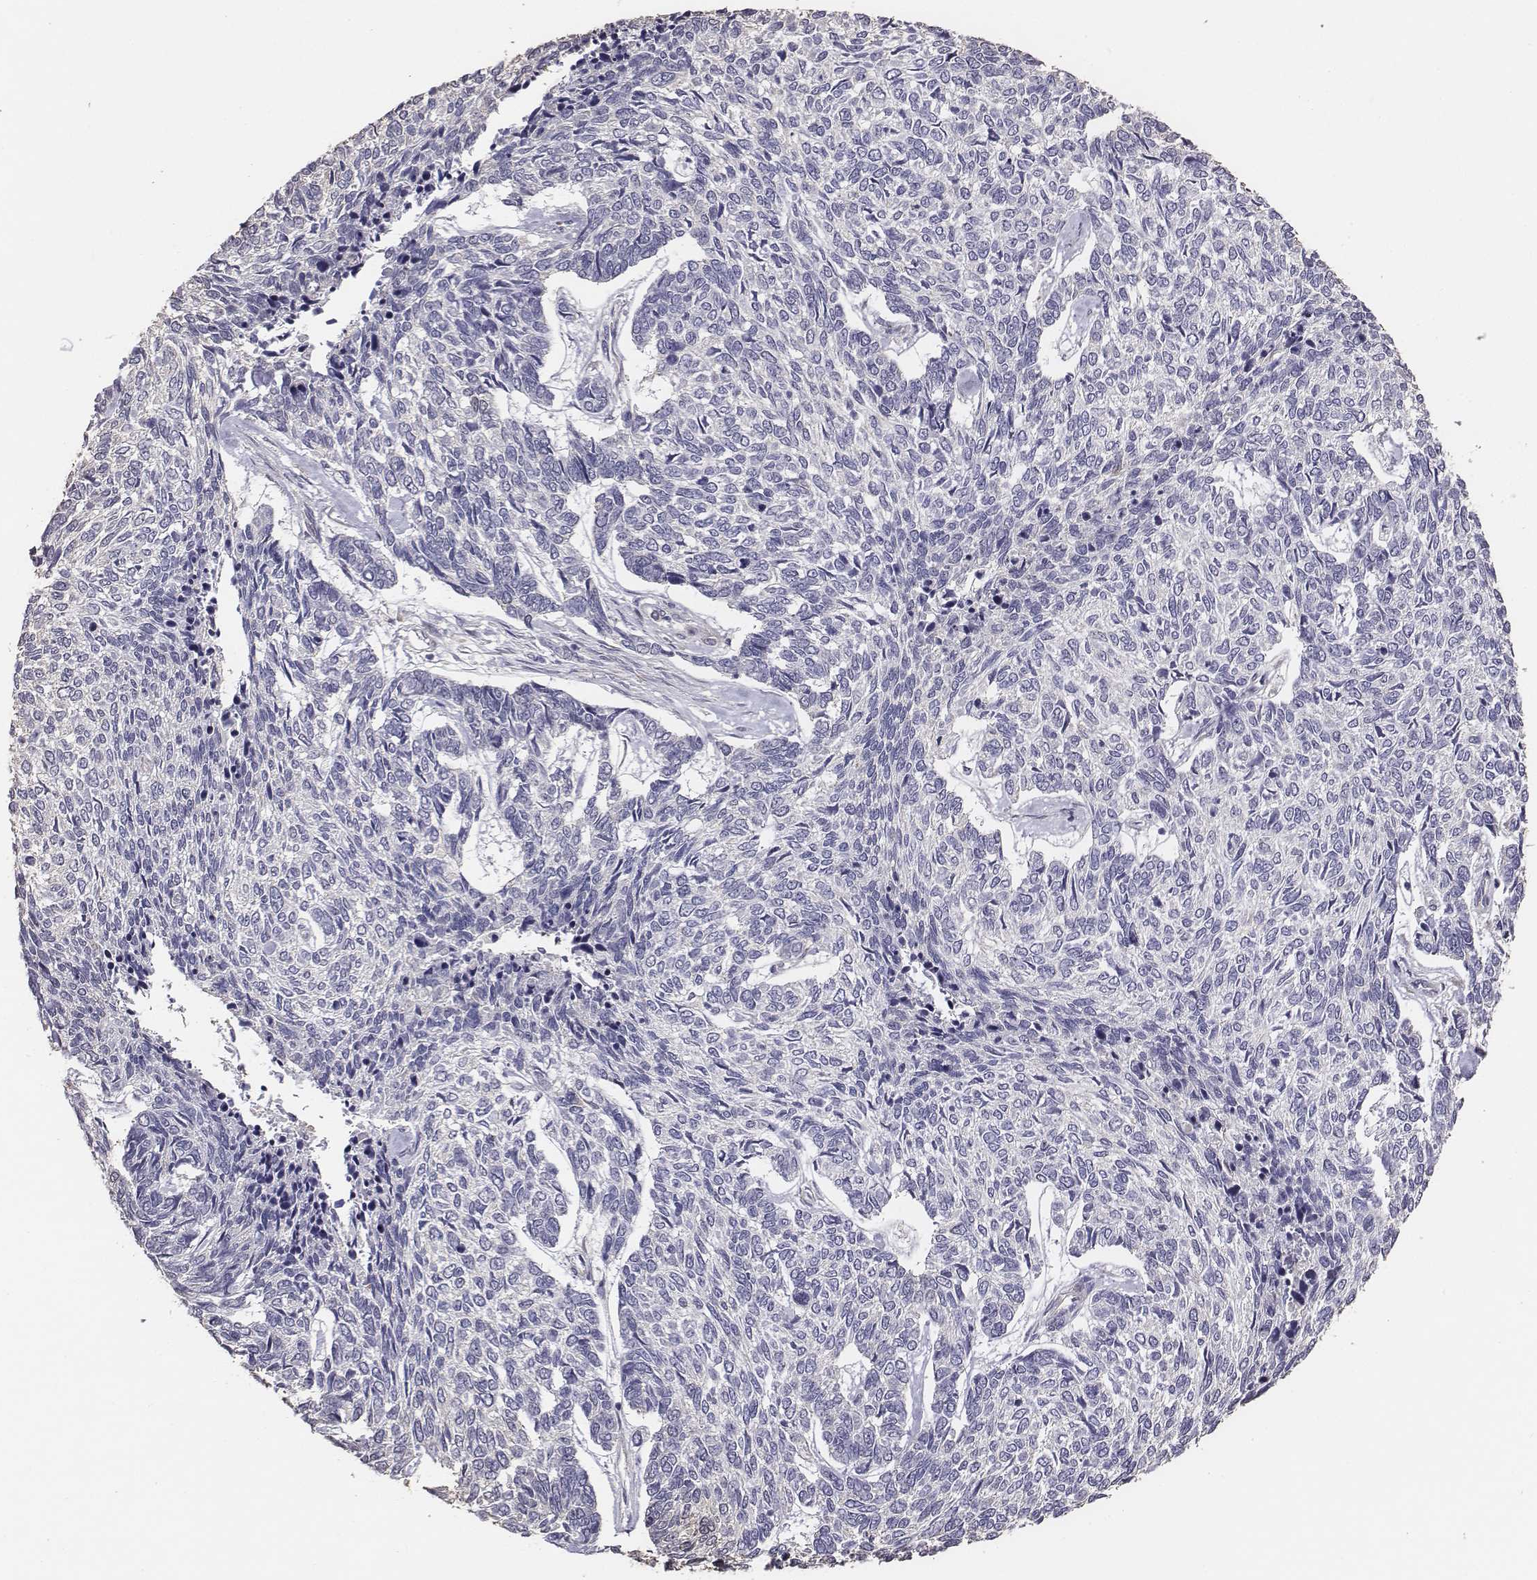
{"staining": {"intensity": "negative", "quantity": "none", "location": "none"}, "tissue": "skin cancer", "cell_type": "Tumor cells", "image_type": "cancer", "snomed": [{"axis": "morphology", "description": "Basal cell carcinoma"}, {"axis": "topography", "description": "Skin"}], "caption": "Human basal cell carcinoma (skin) stained for a protein using IHC exhibits no positivity in tumor cells.", "gene": "AP1B1", "patient": {"sex": "female", "age": 65}}